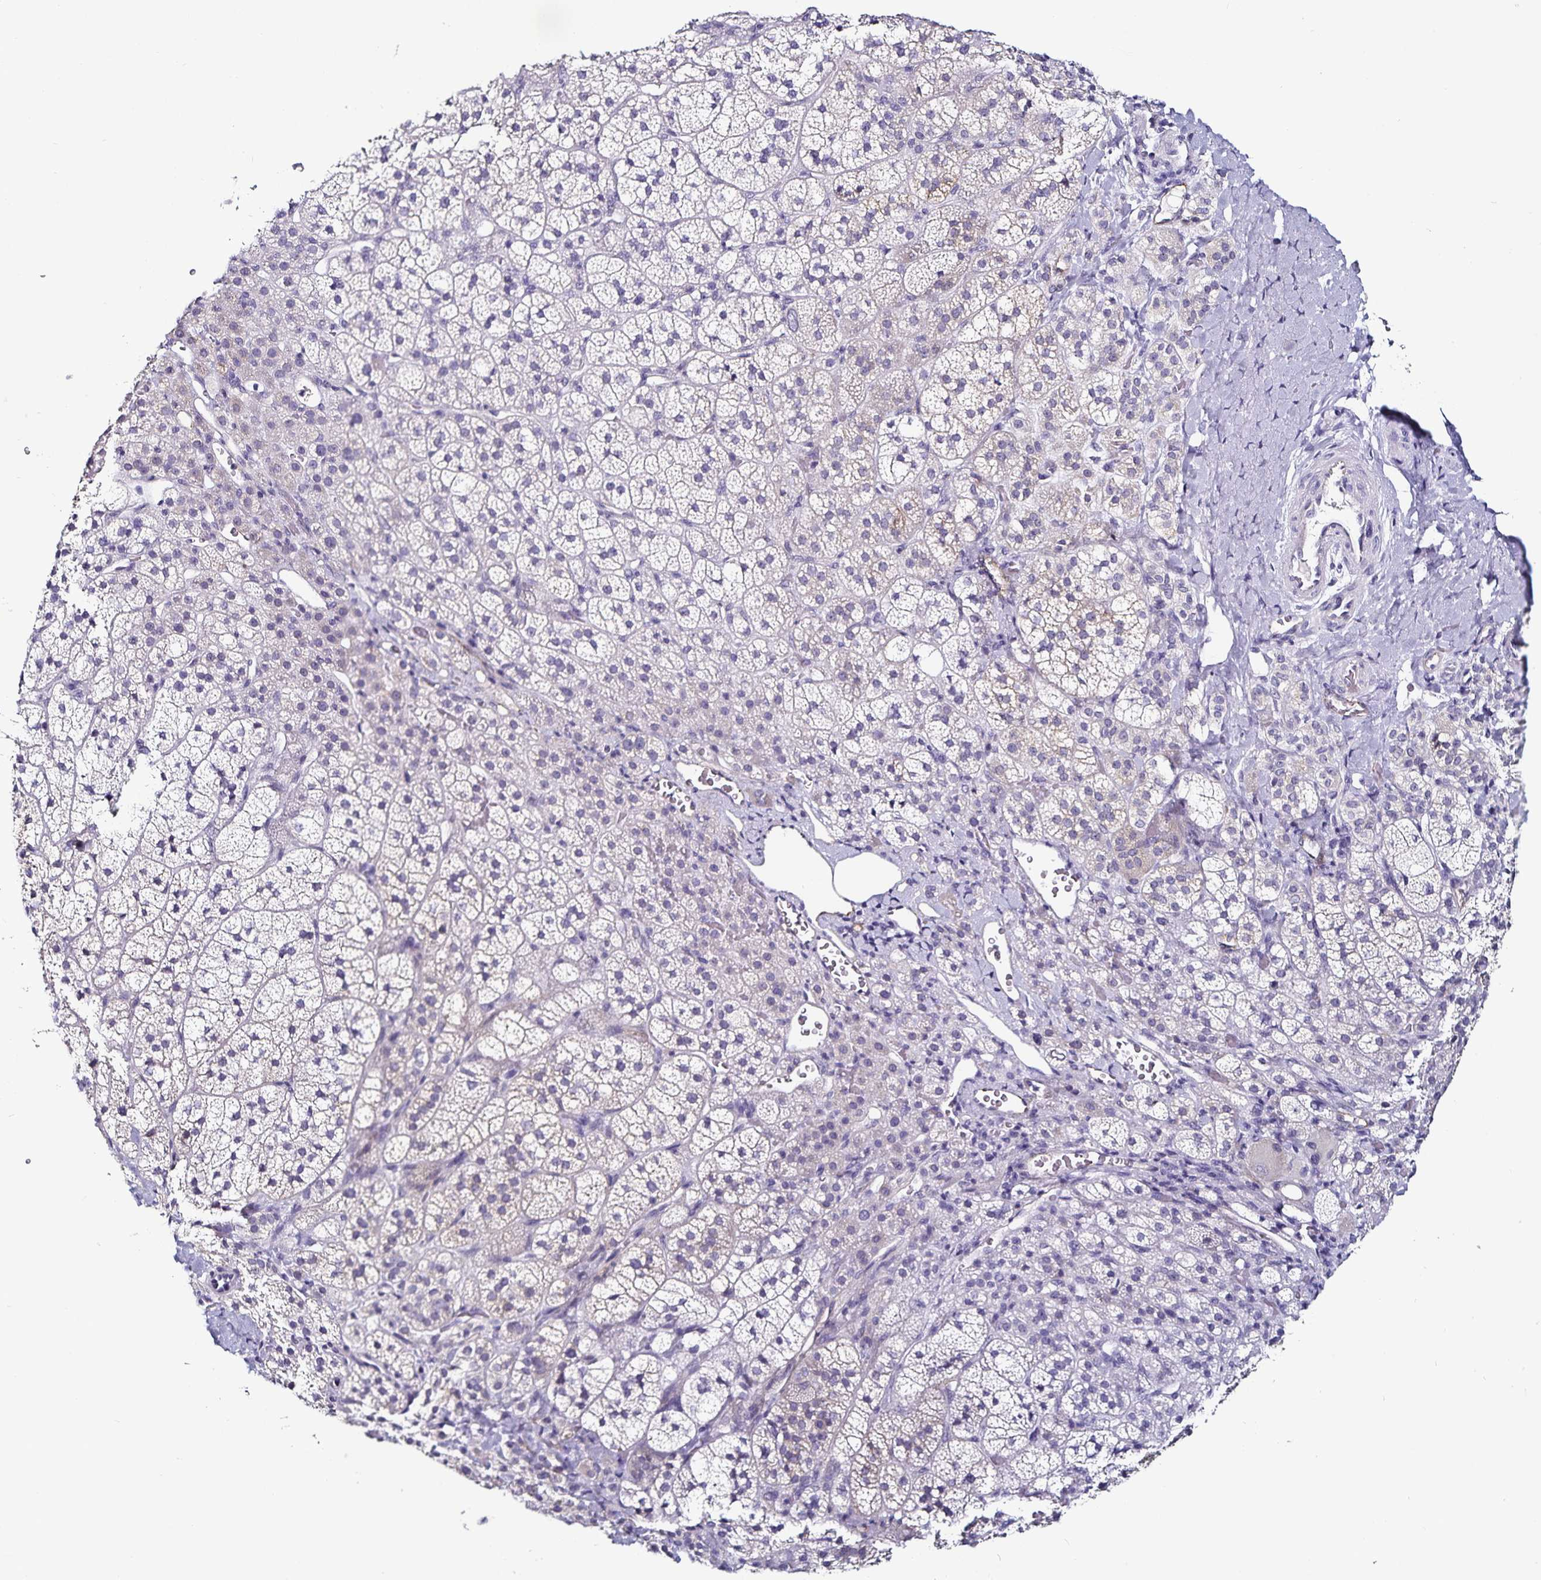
{"staining": {"intensity": "negative", "quantity": "none", "location": "none"}, "tissue": "adrenal gland", "cell_type": "Glandular cells", "image_type": "normal", "snomed": [{"axis": "morphology", "description": "Normal tissue, NOS"}, {"axis": "topography", "description": "Adrenal gland"}], "caption": "An immunohistochemistry photomicrograph of unremarkable adrenal gland is shown. There is no staining in glandular cells of adrenal gland.", "gene": "TSPAN7", "patient": {"sex": "female", "age": 60}}